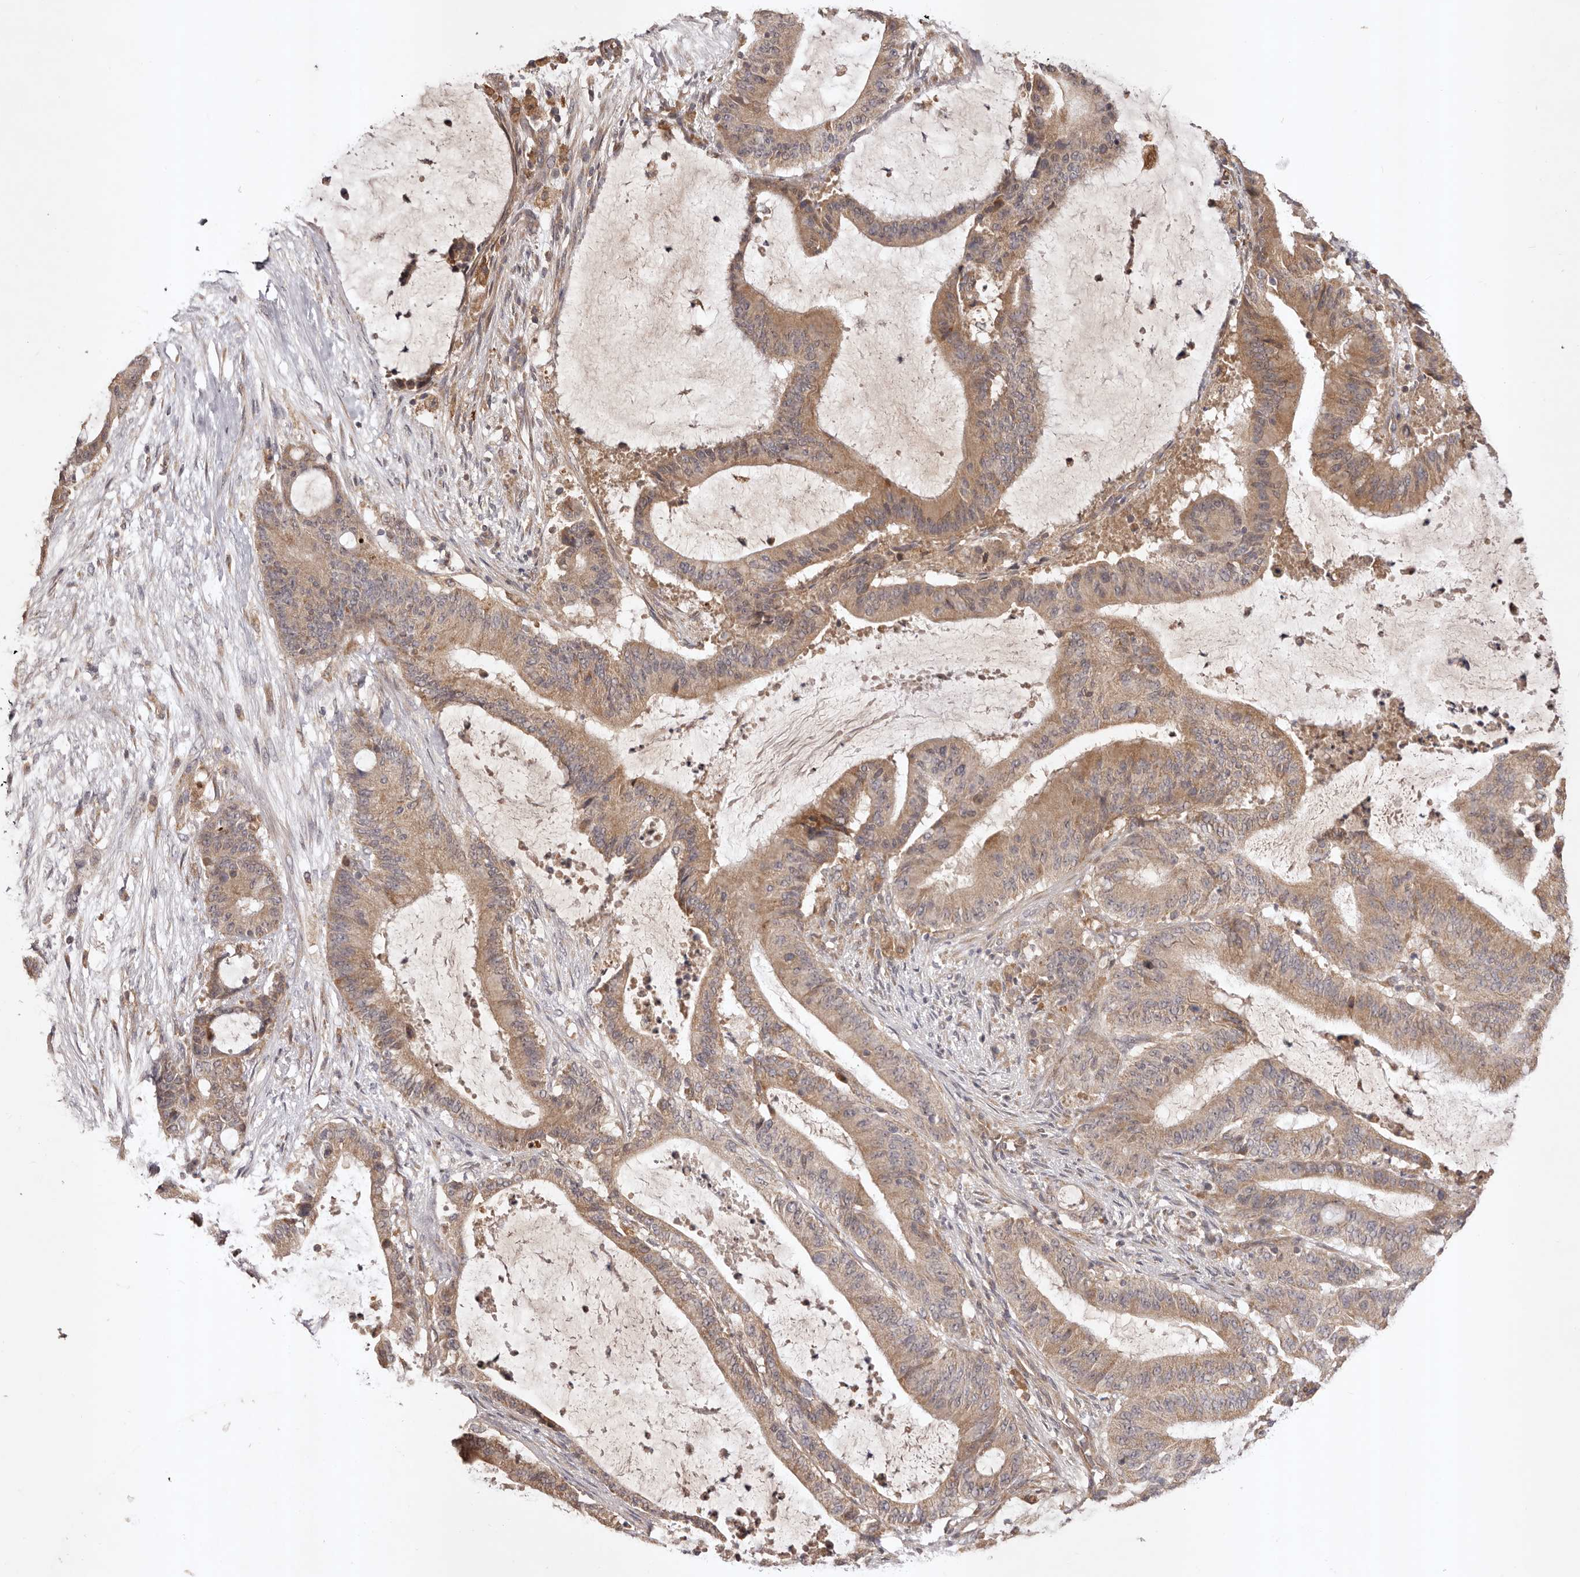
{"staining": {"intensity": "moderate", "quantity": ">75%", "location": "cytoplasmic/membranous"}, "tissue": "liver cancer", "cell_type": "Tumor cells", "image_type": "cancer", "snomed": [{"axis": "morphology", "description": "Normal tissue, NOS"}, {"axis": "morphology", "description": "Cholangiocarcinoma"}, {"axis": "topography", "description": "Liver"}, {"axis": "topography", "description": "Peripheral nerve tissue"}], "caption": "IHC of human liver cholangiocarcinoma displays medium levels of moderate cytoplasmic/membranous positivity in about >75% of tumor cells.", "gene": "UBR2", "patient": {"sex": "female", "age": 73}}